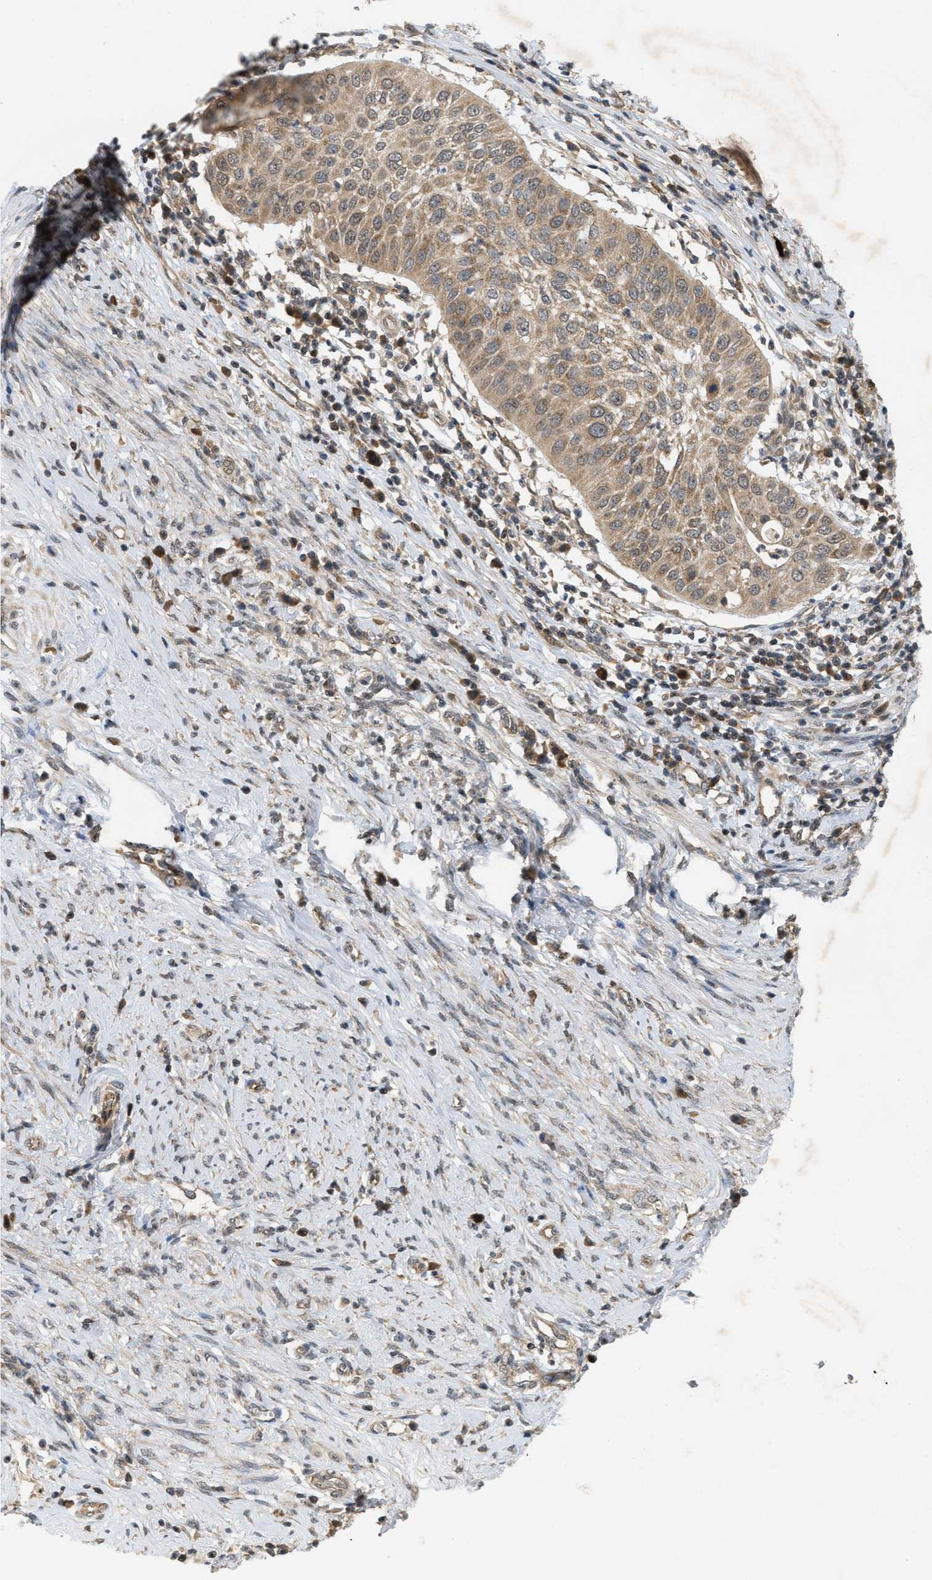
{"staining": {"intensity": "moderate", "quantity": ">75%", "location": "cytoplasmic/membranous"}, "tissue": "cervical cancer", "cell_type": "Tumor cells", "image_type": "cancer", "snomed": [{"axis": "morphology", "description": "Normal tissue, NOS"}, {"axis": "morphology", "description": "Squamous cell carcinoma, NOS"}, {"axis": "topography", "description": "Cervix"}], "caption": "A brown stain labels moderate cytoplasmic/membranous expression of a protein in cervical cancer tumor cells. (DAB IHC with brightfield microscopy, high magnification).", "gene": "PRKD1", "patient": {"sex": "female", "age": 39}}